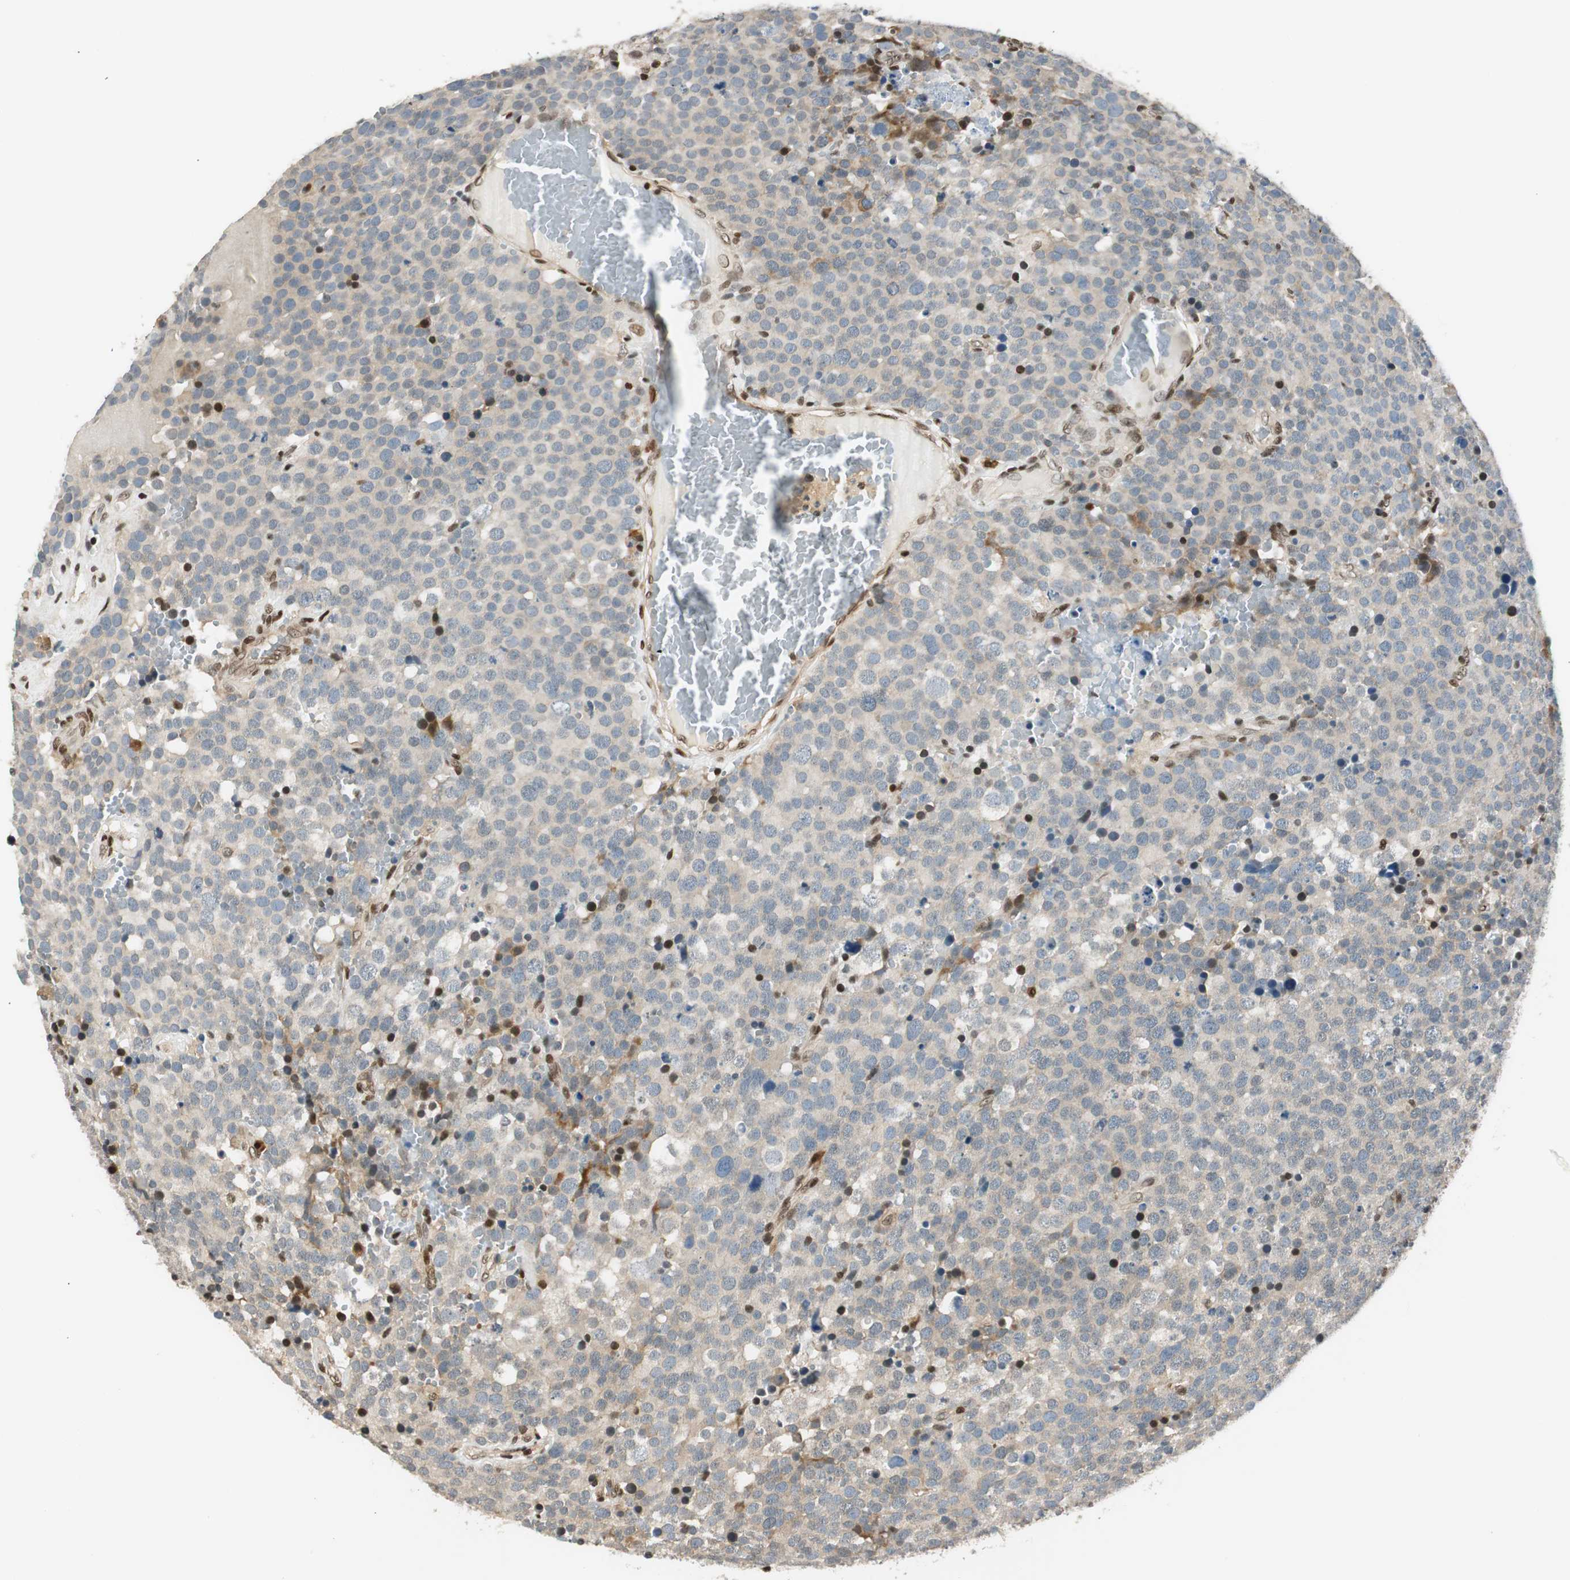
{"staining": {"intensity": "weak", "quantity": "25%-75%", "location": "cytoplasmic/membranous"}, "tissue": "testis cancer", "cell_type": "Tumor cells", "image_type": "cancer", "snomed": [{"axis": "morphology", "description": "Seminoma, NOS"}, {"axis": "topography", "description": "Testis"}], "caption": "Immunohistochemistry (IHC) histopathology image of neoplastic tissue: seminoma (testis) stained using IHC reveals low levels of weak protein expression localized specifically in the cytoplasmic/membranous of tumor cells, appearing as a cytoplasmic/membranous brown color.", "gene": "RING1", "patient": {"sex": "male", "age": 71}}